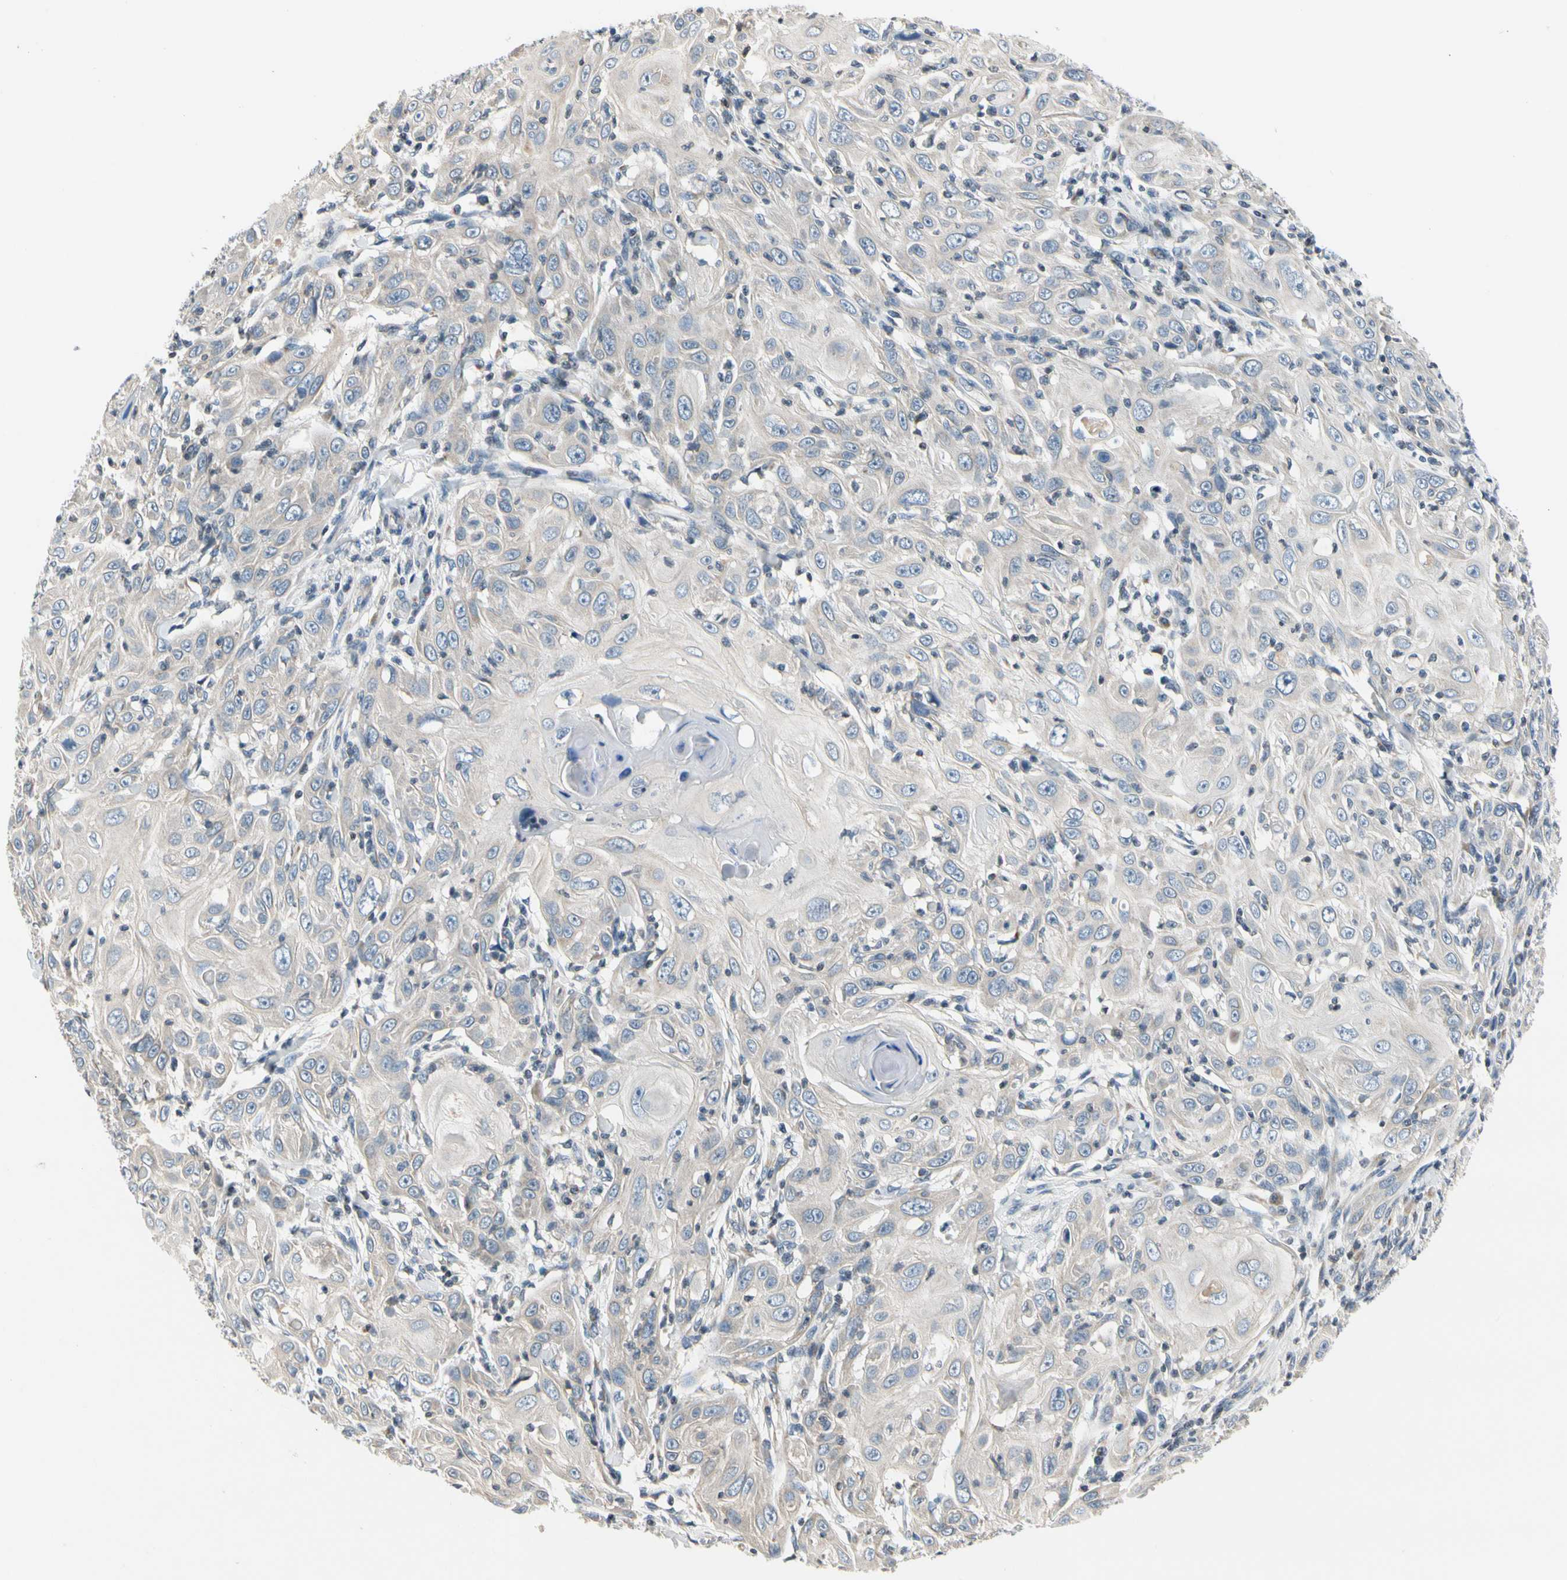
{"staining": {"intensity": "negative", "quantity": "none", "location": "none"}, "tissue": "skin cancer", "cell_type": "Tumor cells", "image_type": "cancer", "snomed": [{"axis": "morphology", "description": "Squamous cell carcinoma, NOS"}, {"axis": "topography", "description": "Skin"}], "caption": "Immunohistochemistry of human skin cancer shows no positivity in tumor cells. (Stains: DAB (3,3'-diaminobenzidine) IHC with hematoxylin counter stain, Microscopy: brightfield microscopy at high magnification).", "gene": "SOX30", "patient": {"sex": "female", "age": 88}}